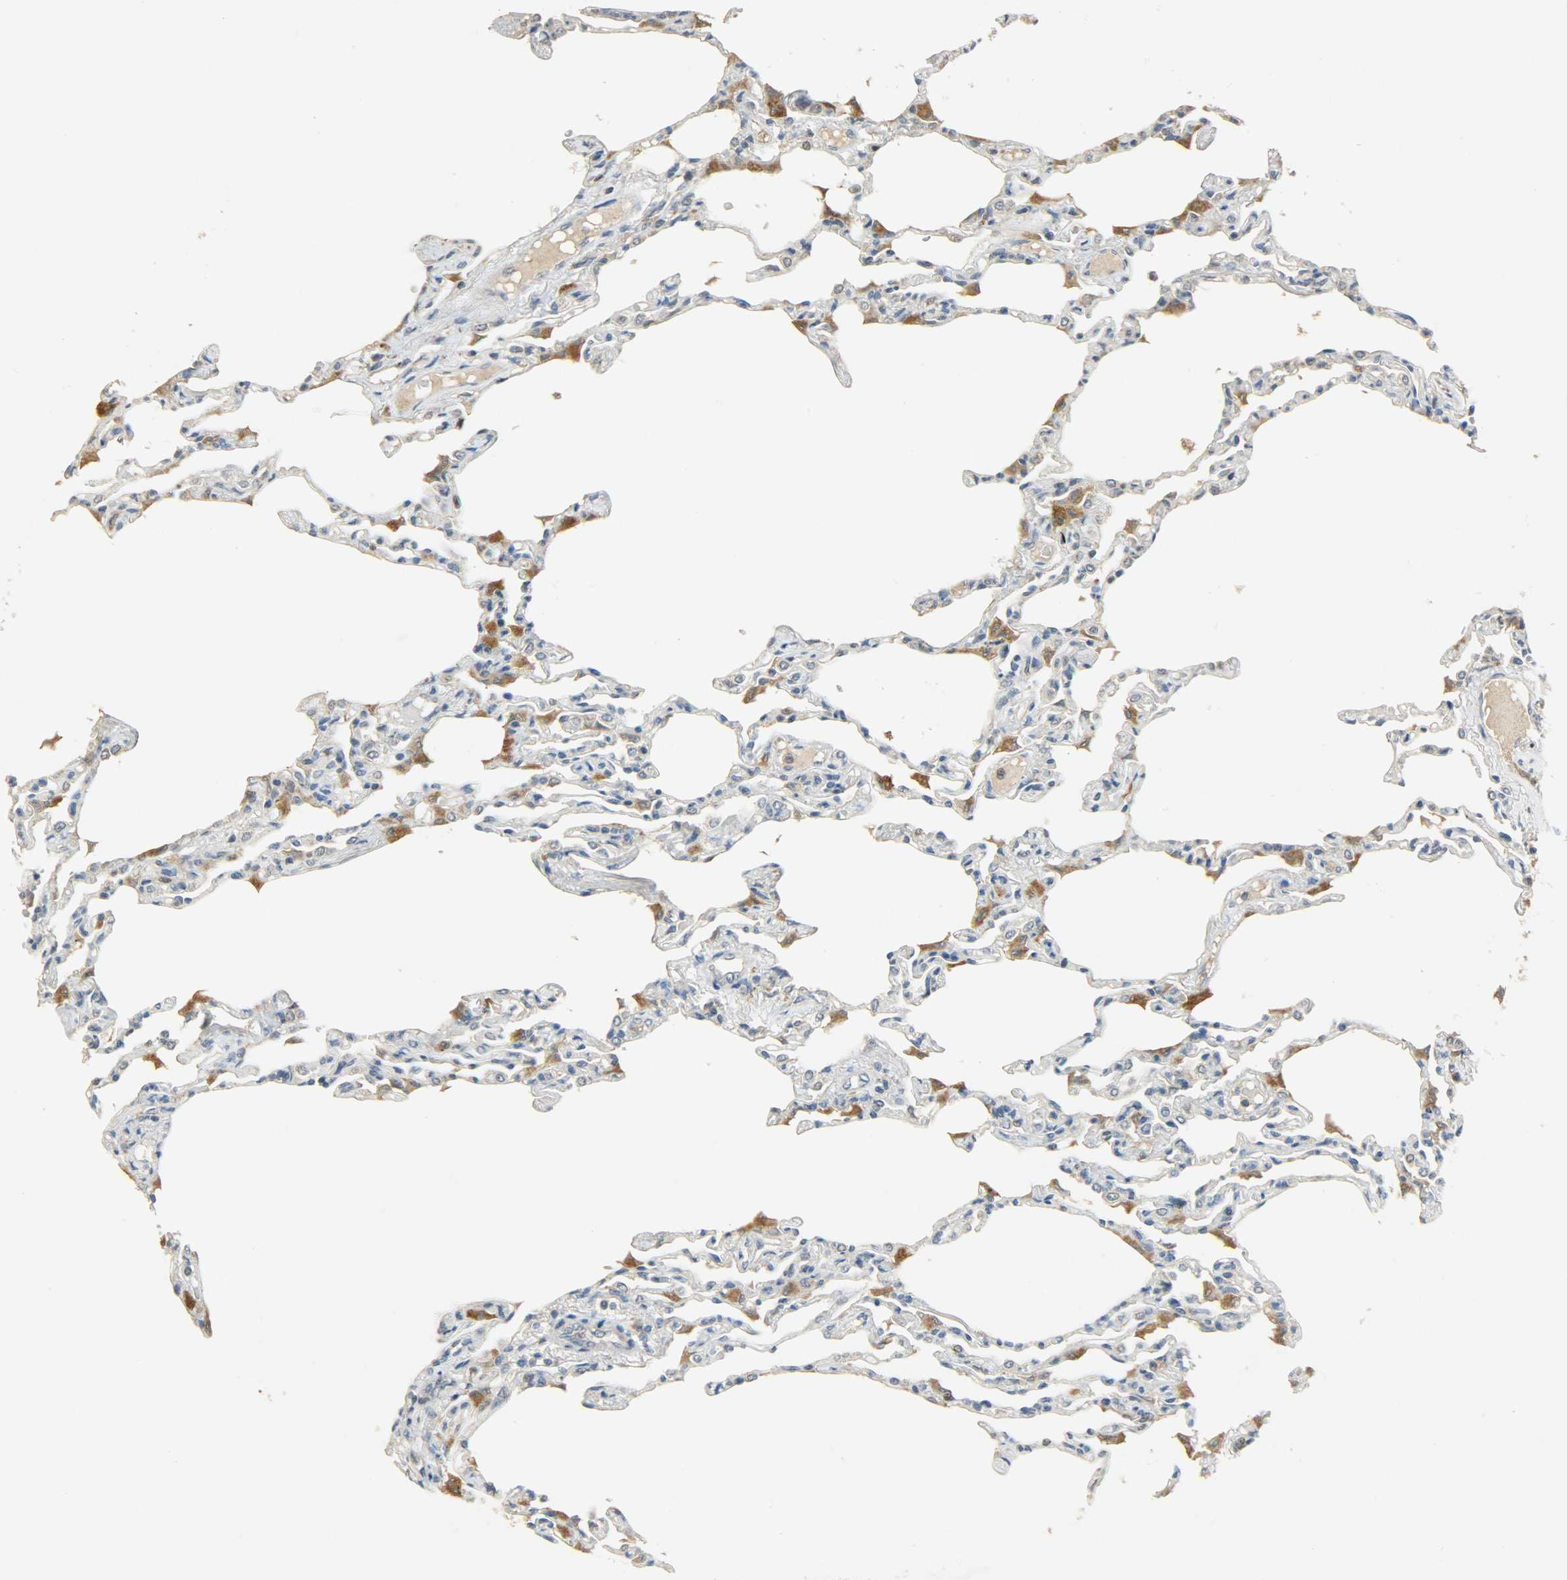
{"staining": {"intensity": "weak", "quantity": "25%-75%", "location": "cytoplasmic/membranous"}, "tissue": "lung", "cell_type": "Alveolar cells", "image_type": "normal", "snomed": [{"axis": "morphology", "description": "Normal tissue, NOS"}, {"axis": "topography", "description": "Lung"}], "caption": "A brown stain shows weak cytoplasmic/membranous positivity of a protein in alveolar cells of benign human lung. The staining was performed using DAB (3,3'-diaminobenzidine) to visualize the protein expression in brown, while the nuclei were stained in blue with hematoxylin (Magnification: 20x).", "gene": "HDHD5", "patient": {"sex": "female", "age": 49}}